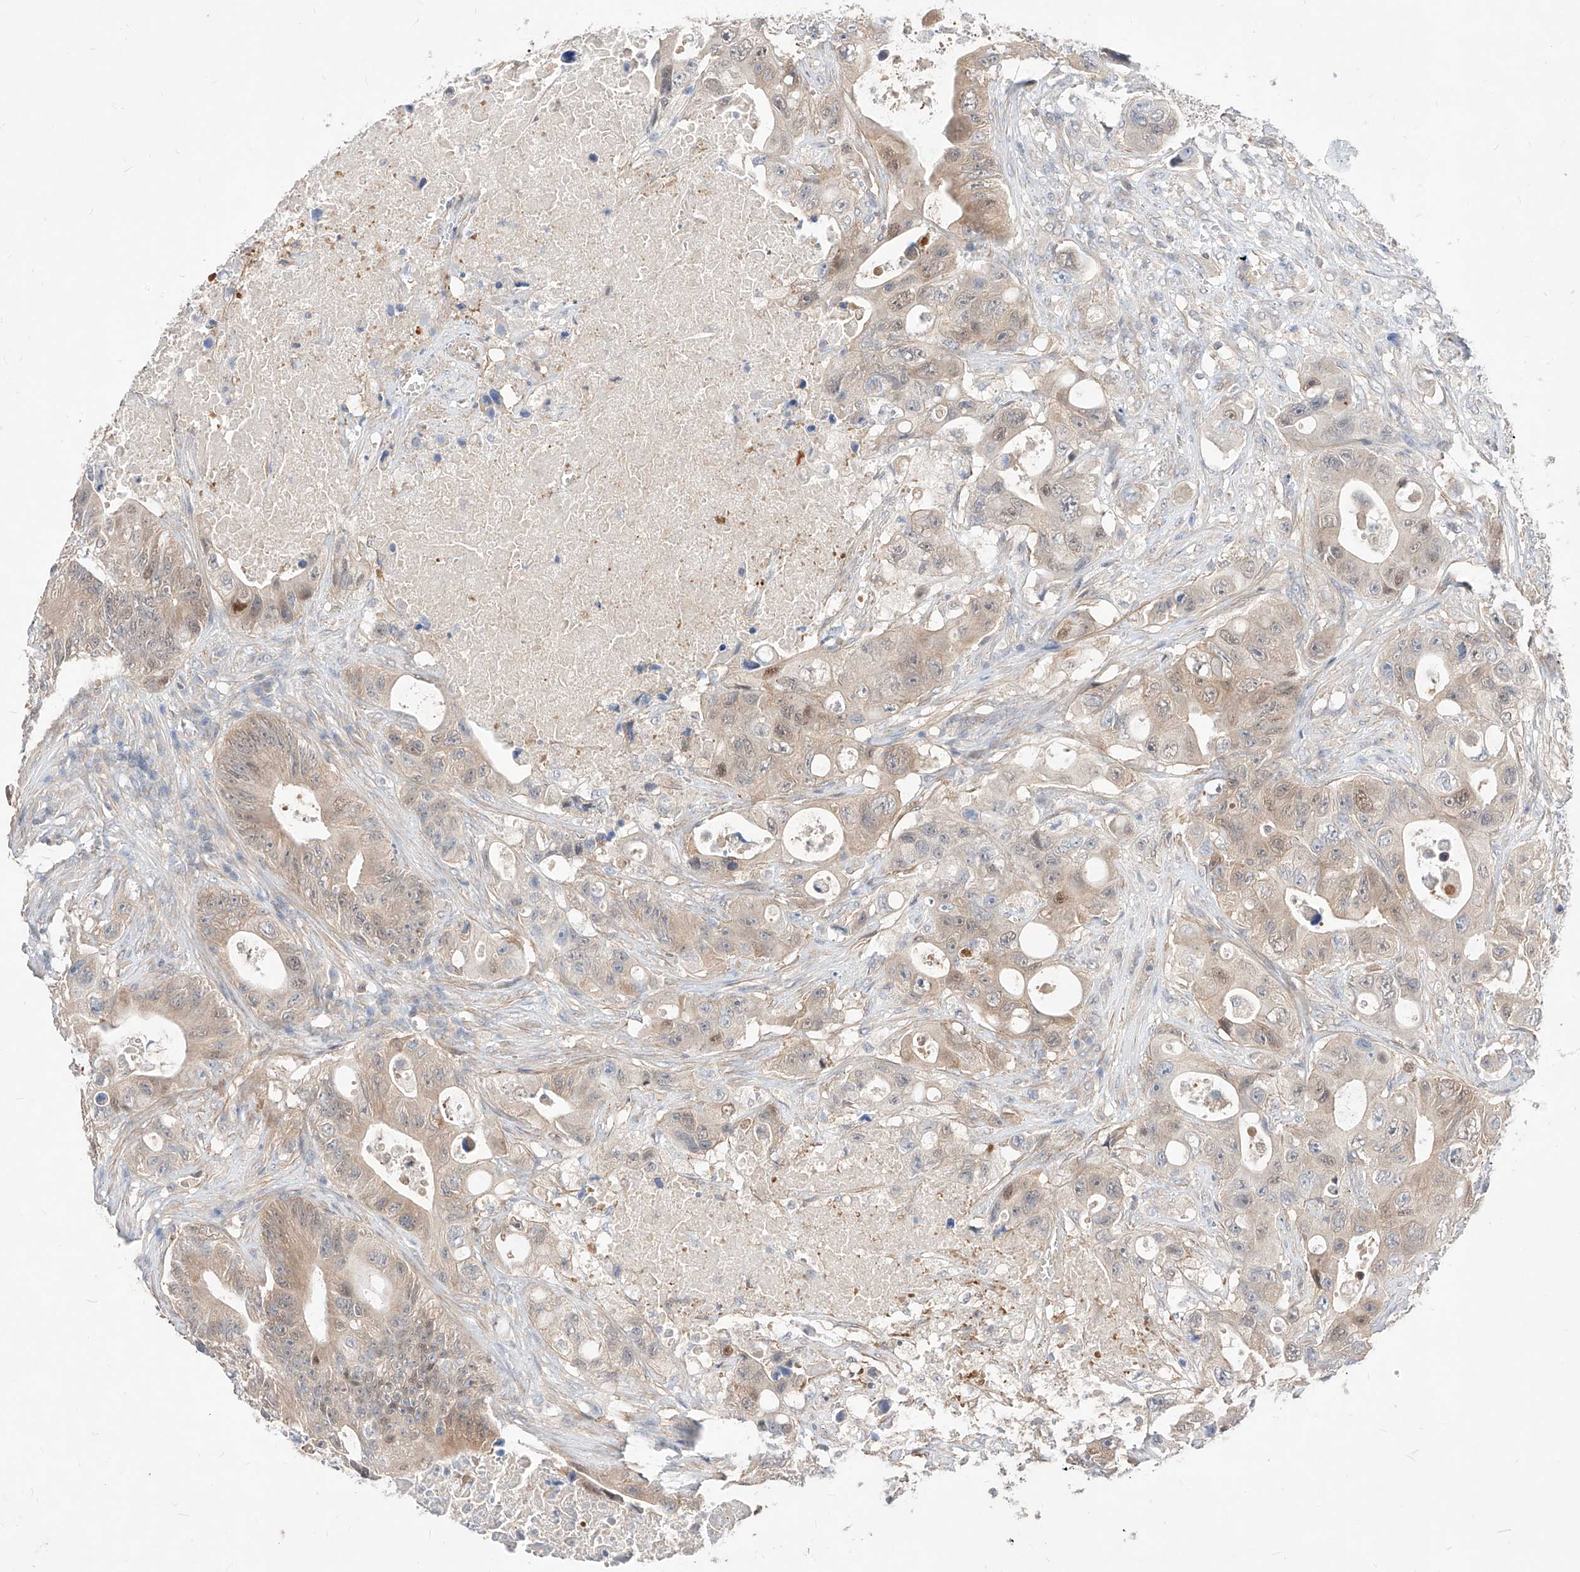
{"staining": {"intensity": "weak", "quantity": ">75%", "location": "cytoplasmic/membranous,nuclear"}, "tissue": "colorectal cancer", "cell_type": "Tumor cells", "image_type": "cancer", "snomed": [{"axis": "morphology", "description": "Adenocarcinoma, NOS"}, {"axis": "topography", "description": "Colon"}], "caption": "The histopathology image displays staining of colorectal cancer, revealing weak cytoplasmic/membranous and nuclear protein staining (brown color) within tumor cells.", "gene": "TSNAX", "patient": {"sex": "female", "age": 46}}